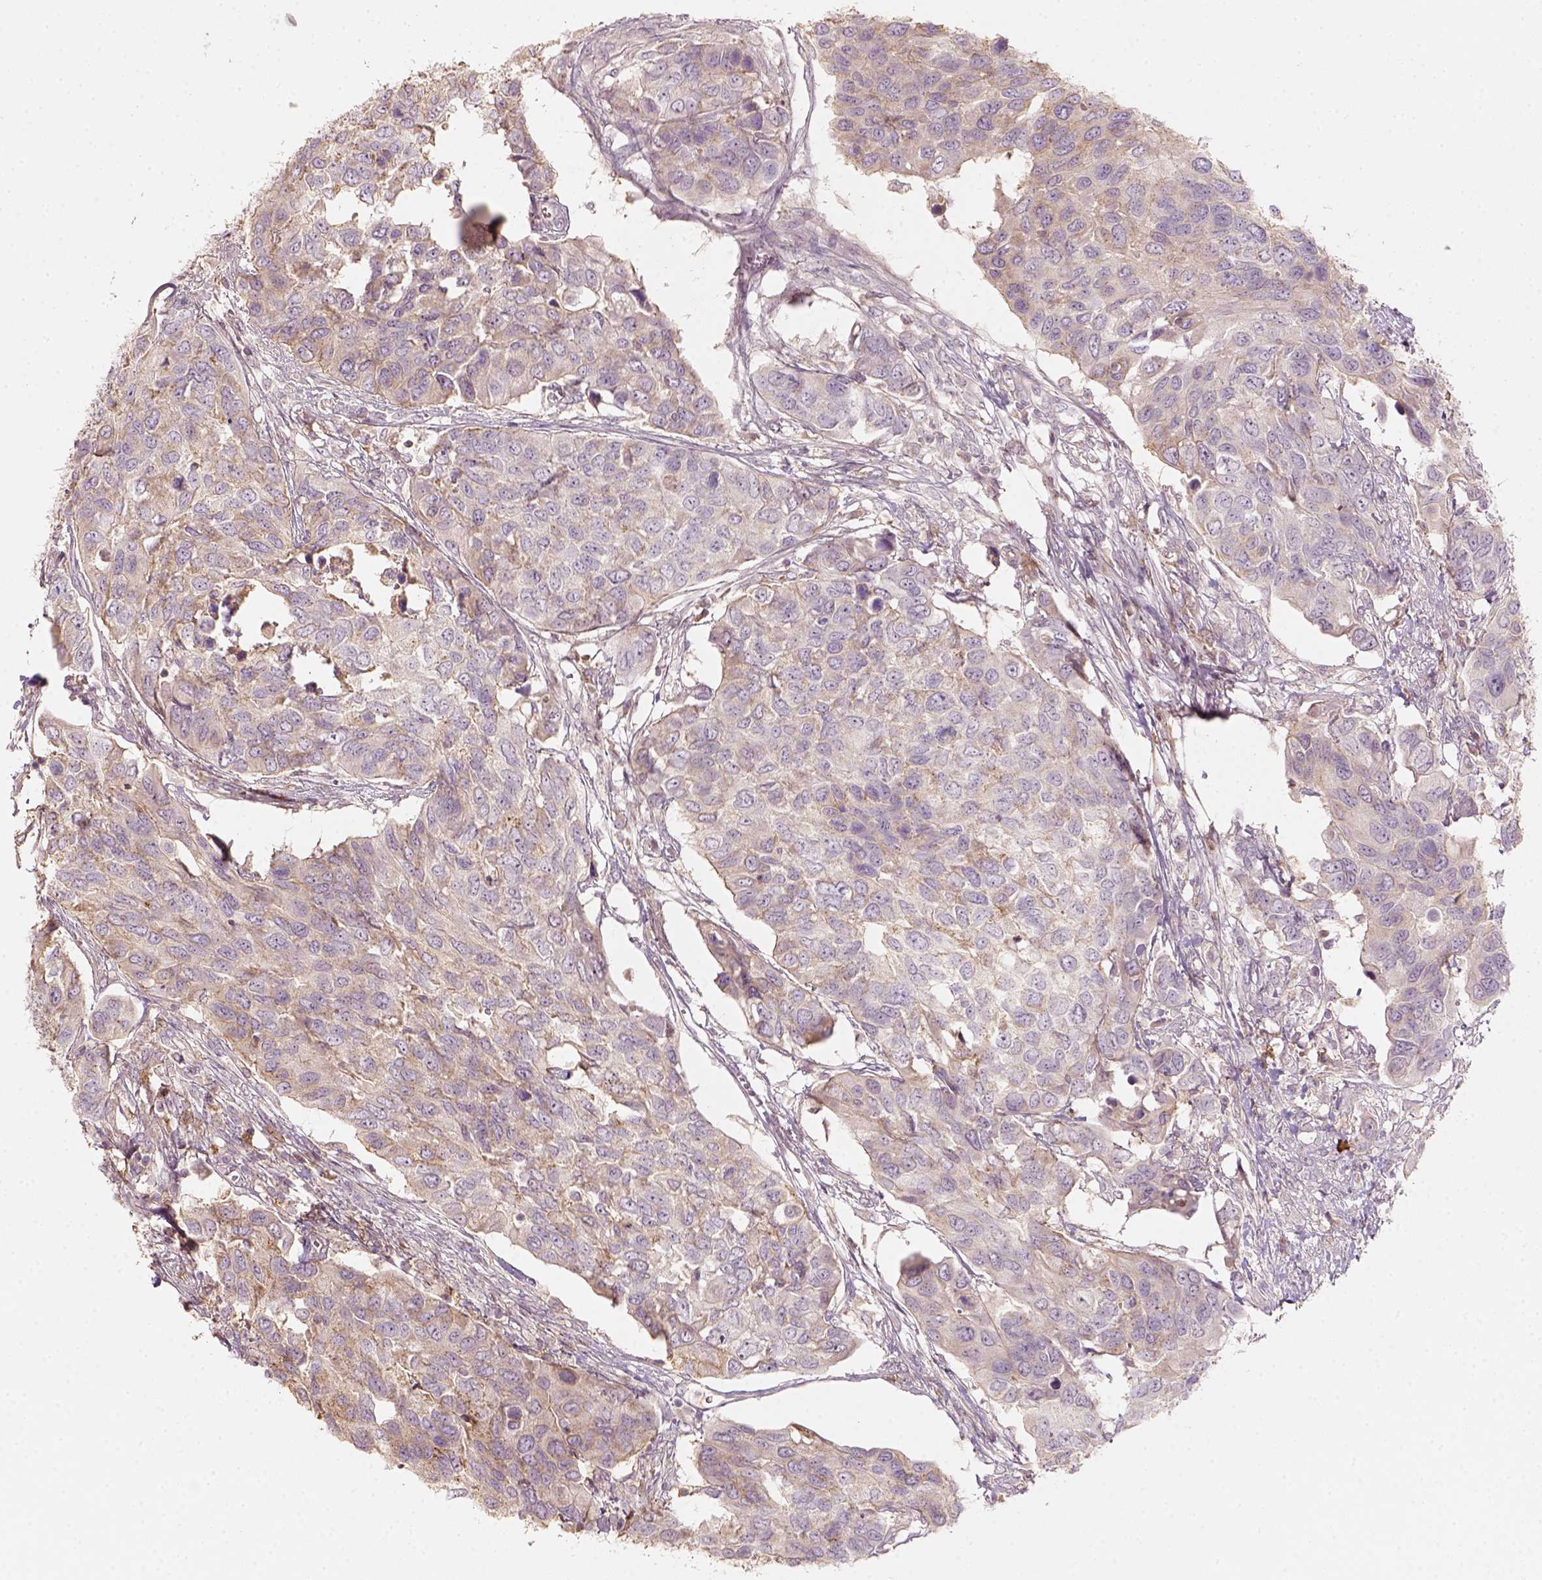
{"staining": {"intensity": "weak", "quantity": "<25%", "location": "cytoplasmic/membranous"}, "tissue": "urothelial cancer", "cell_type": "Tumor cells", "image_type": "cancer", "snomed": [{"axis": "morphology", "description": "Urothelial carcinoma, High grade"}, {"axis": "topography", "description": "Urinary bladder"}], "caption": "The photomicrograph shows no staining of tumor cells in urothelial cancer.", "gene": "AQP9", "patient": {"sex": "male", "age": 60}}